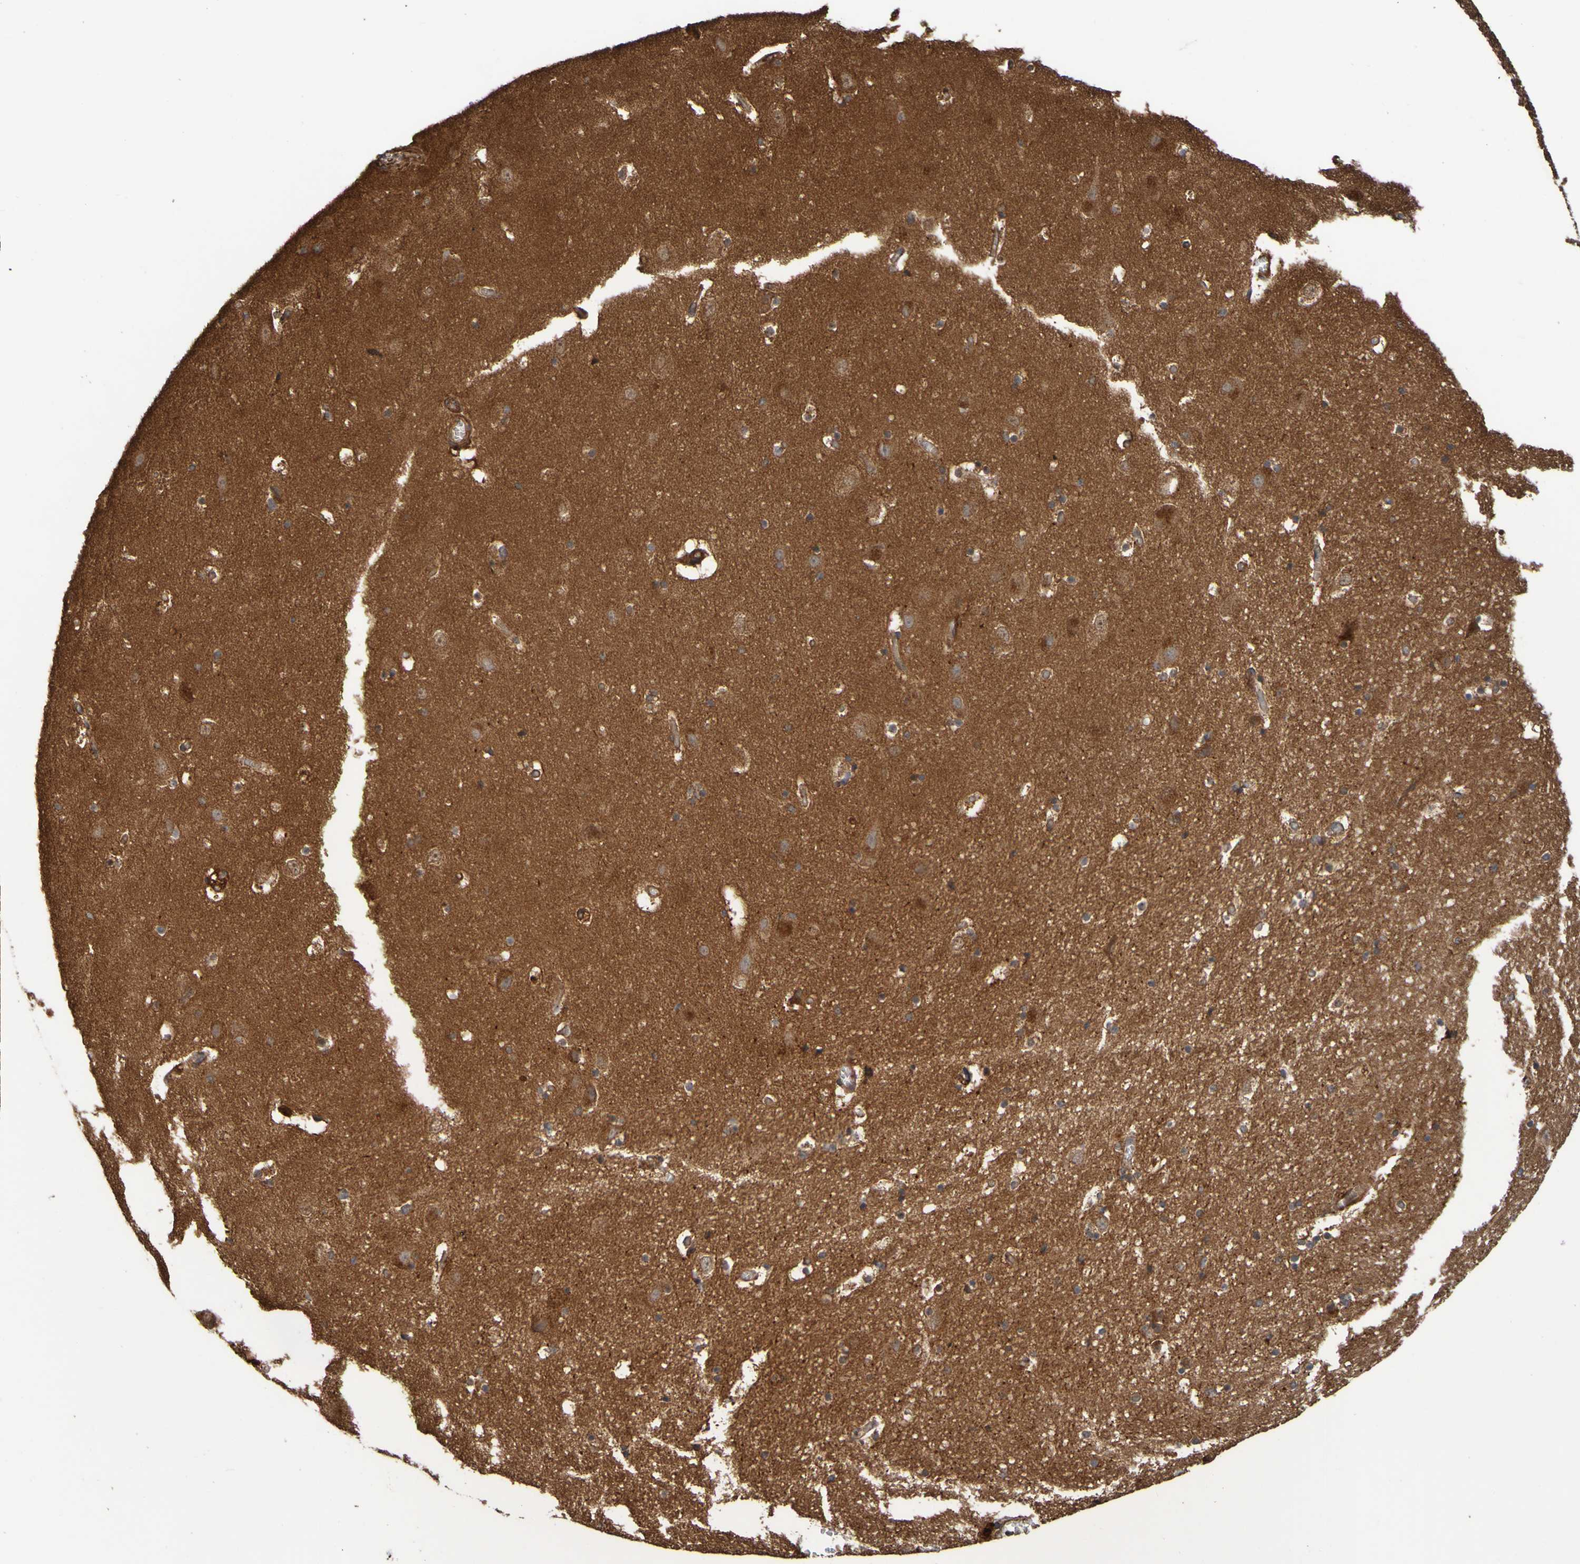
{"staining": {"intensity": "moderate", "quantity": "25%-75%", "location": "cytoplasmic/membranous"}, "tissue": "hippocampus", "cell_type": "Glial cells", "image_type": "normal", "snomed": [{"axis": "morphology", "description": "Normal tissue, NOS"}, {"axis": "topography", "description": "Hippocampus"}], "caption": "Immunohistochemical staining of benign hippocampus demonstrates medium levels of moderate cytoplasmic/membranous staining in approximately 25%-75% of glial cells.", "gene": "UCN", "patient": {"sex": "male", "age": 45}}